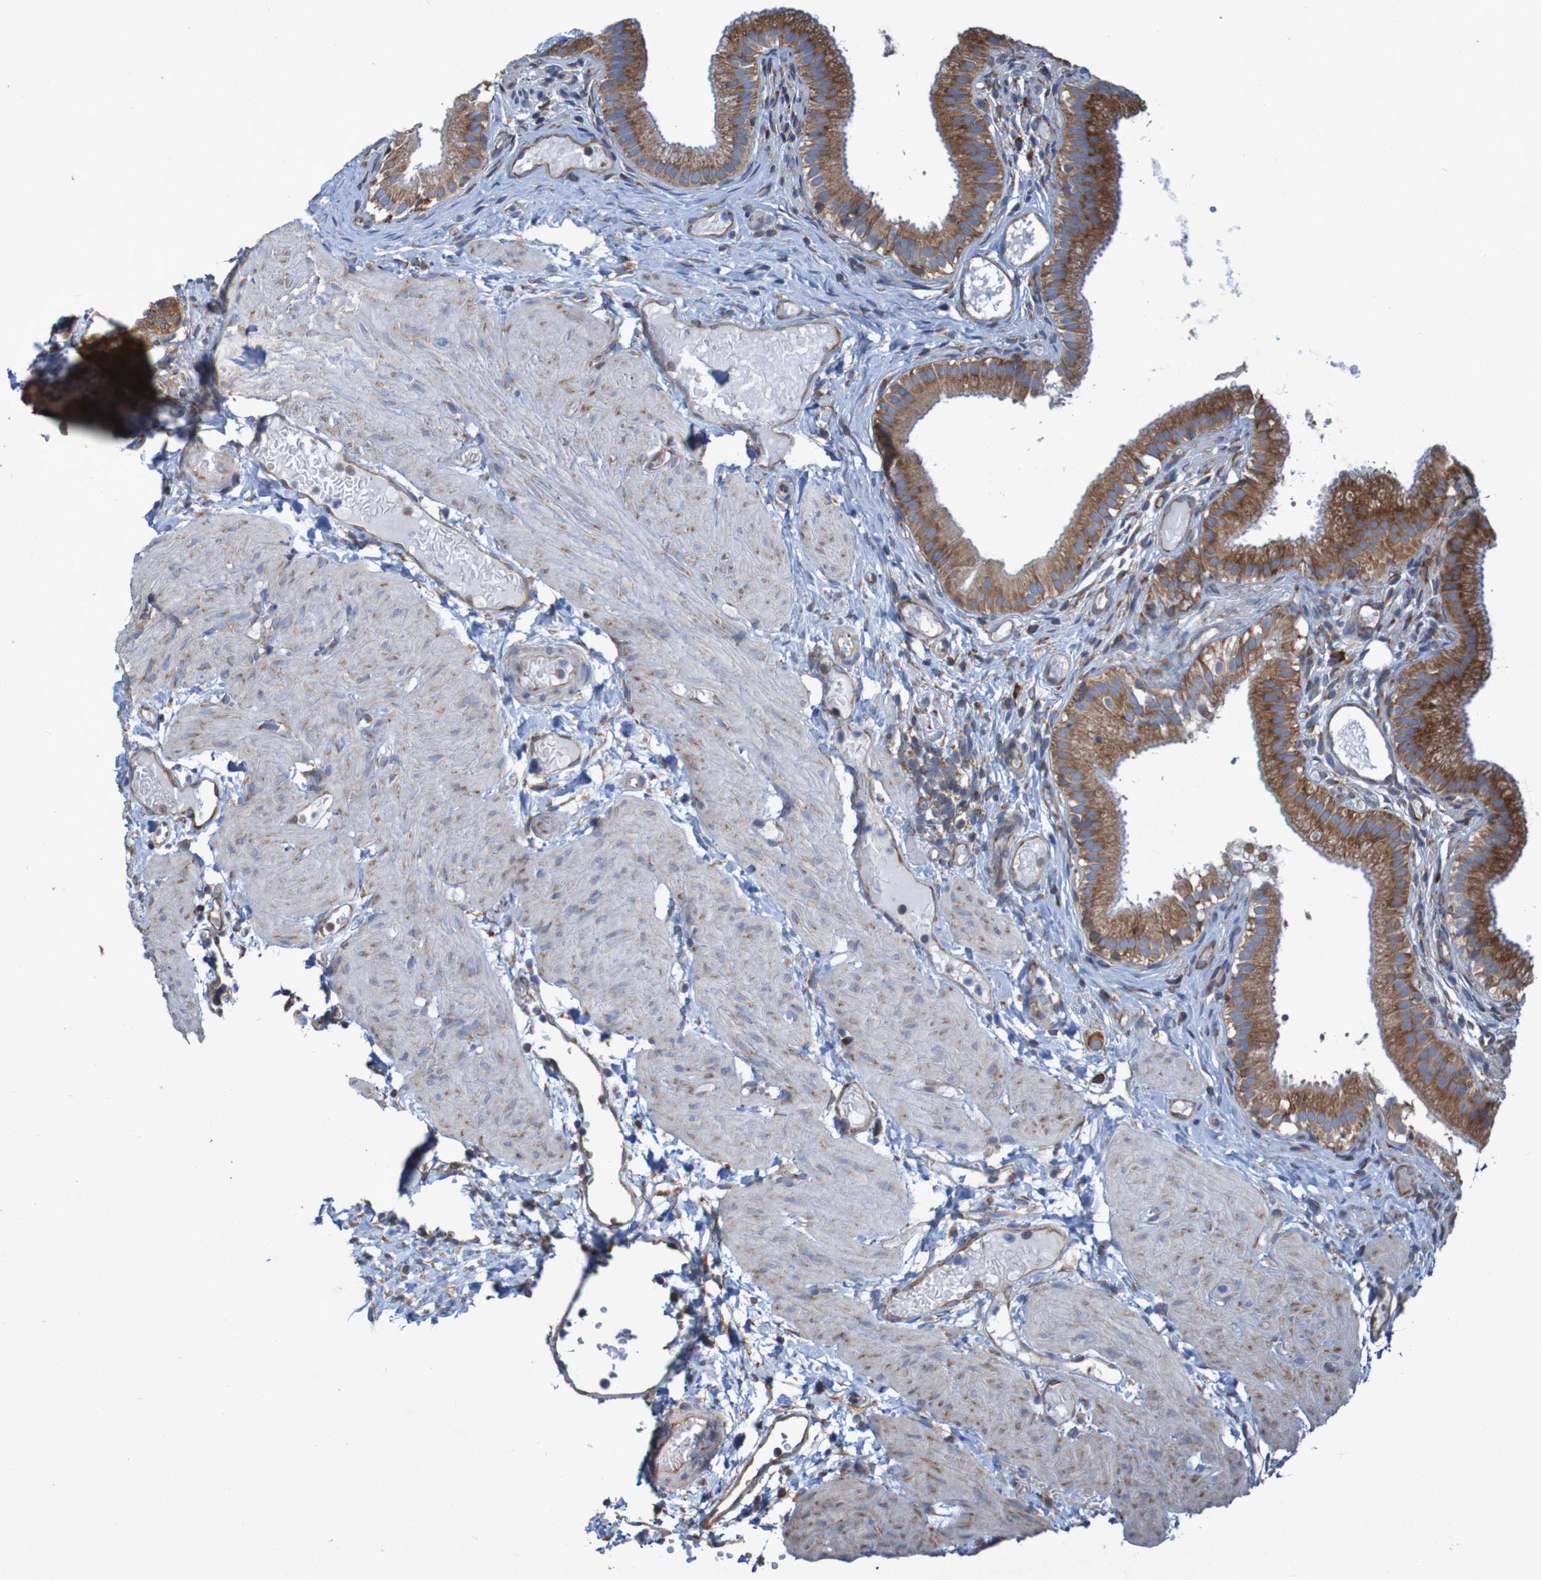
{"staining": {"intensity": "strong", "quantity": ">75%", "location": "cytoplasmic/membranous"}, "tissue": "gallbladder", "cell_type": "Glandular cells", "image_type": "normal", "snomed": [{"axis": "morphology", "description": "Normal tissue, NOS"}, {"axis": "topography", "description": "Gallbladder"}], "caption": "This histopathology image displays IHC staining of normal human gallbladder, with high strong cytoplasmic/membranous expression in approximately >75% of glandular cells.", "gene": "RPL10L", "patient": {"sex": "female", "age": 26}}